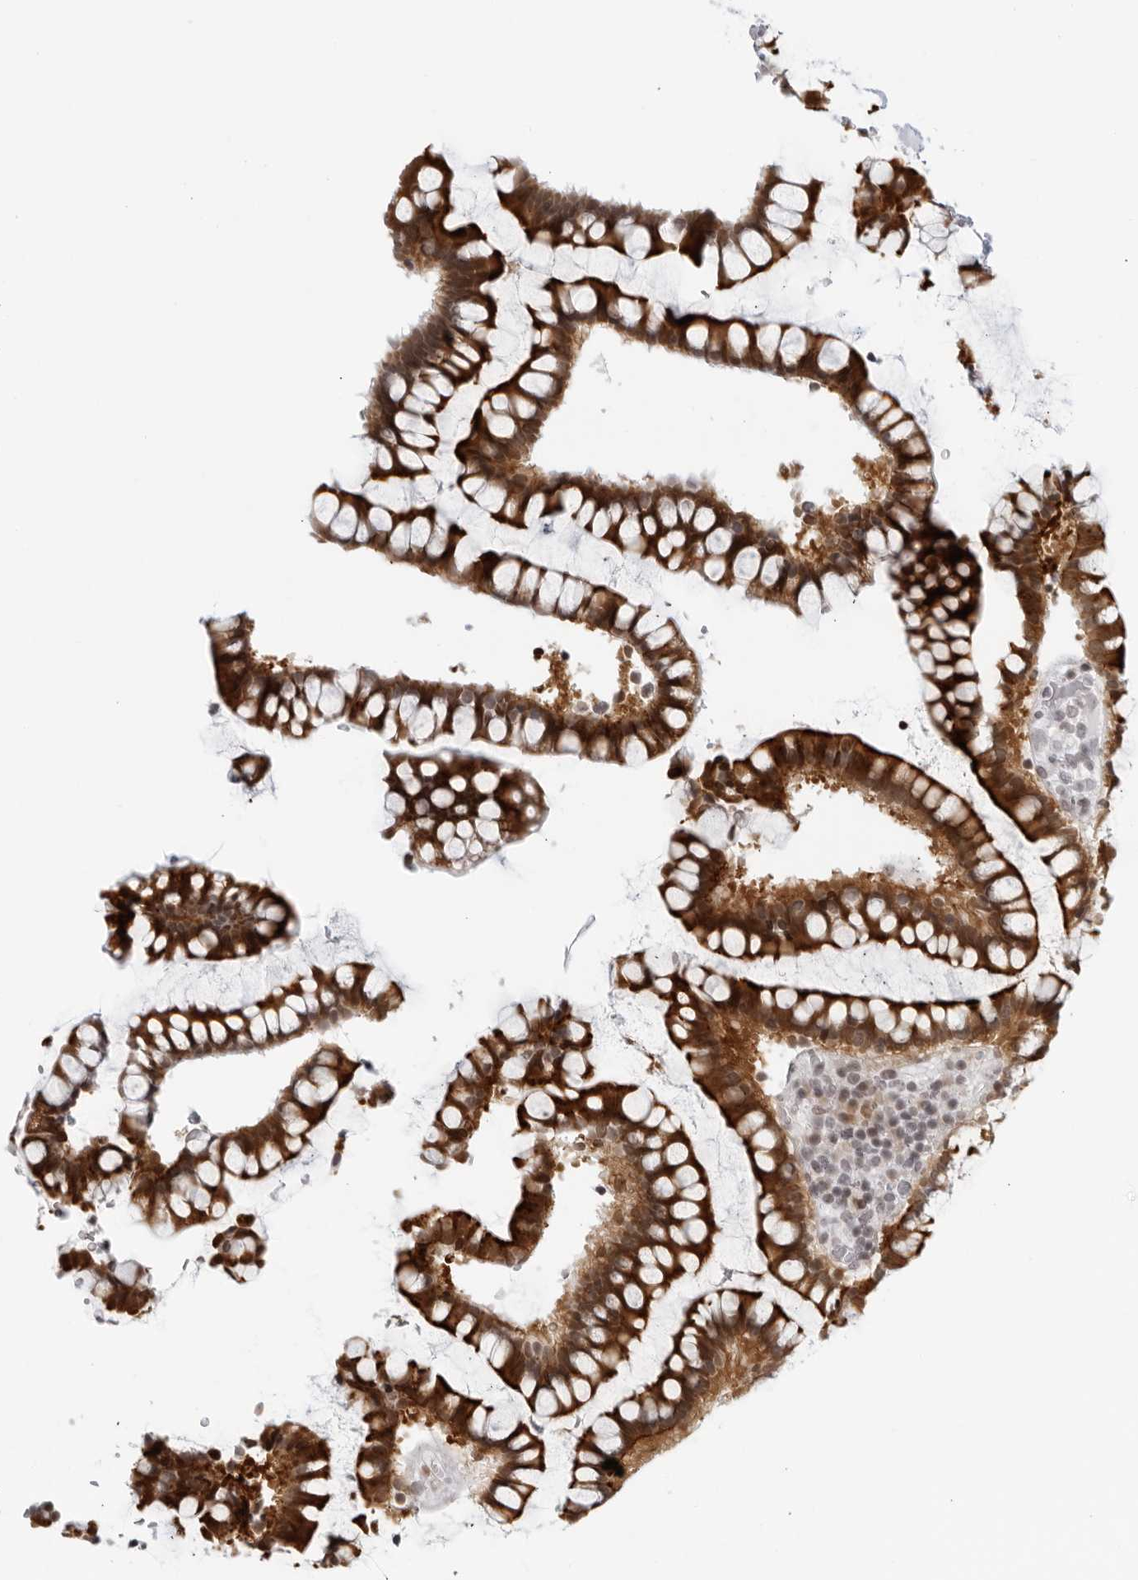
{"staining": {"intensity": "negative", "quantity": "none", "location": "none"}, "tissue": "colon", "cell_type": "Endothelial cells", "image_type": "normal", "snomed": [{"axis": "morphology", "description": "Normal tissue, NOS"}, {"axis": "topography", "description": "Colon"}], "caption": "Immunohistochemistry of unremarkable colon demonstrates no expression in endothelial cells. (Brightfield microscopy of DAB (3,3'-diaminobenzidine) IHC at high magnification).", "gene": "RAB11FIP3", "patient": {"sex": "female", "age": 79}}